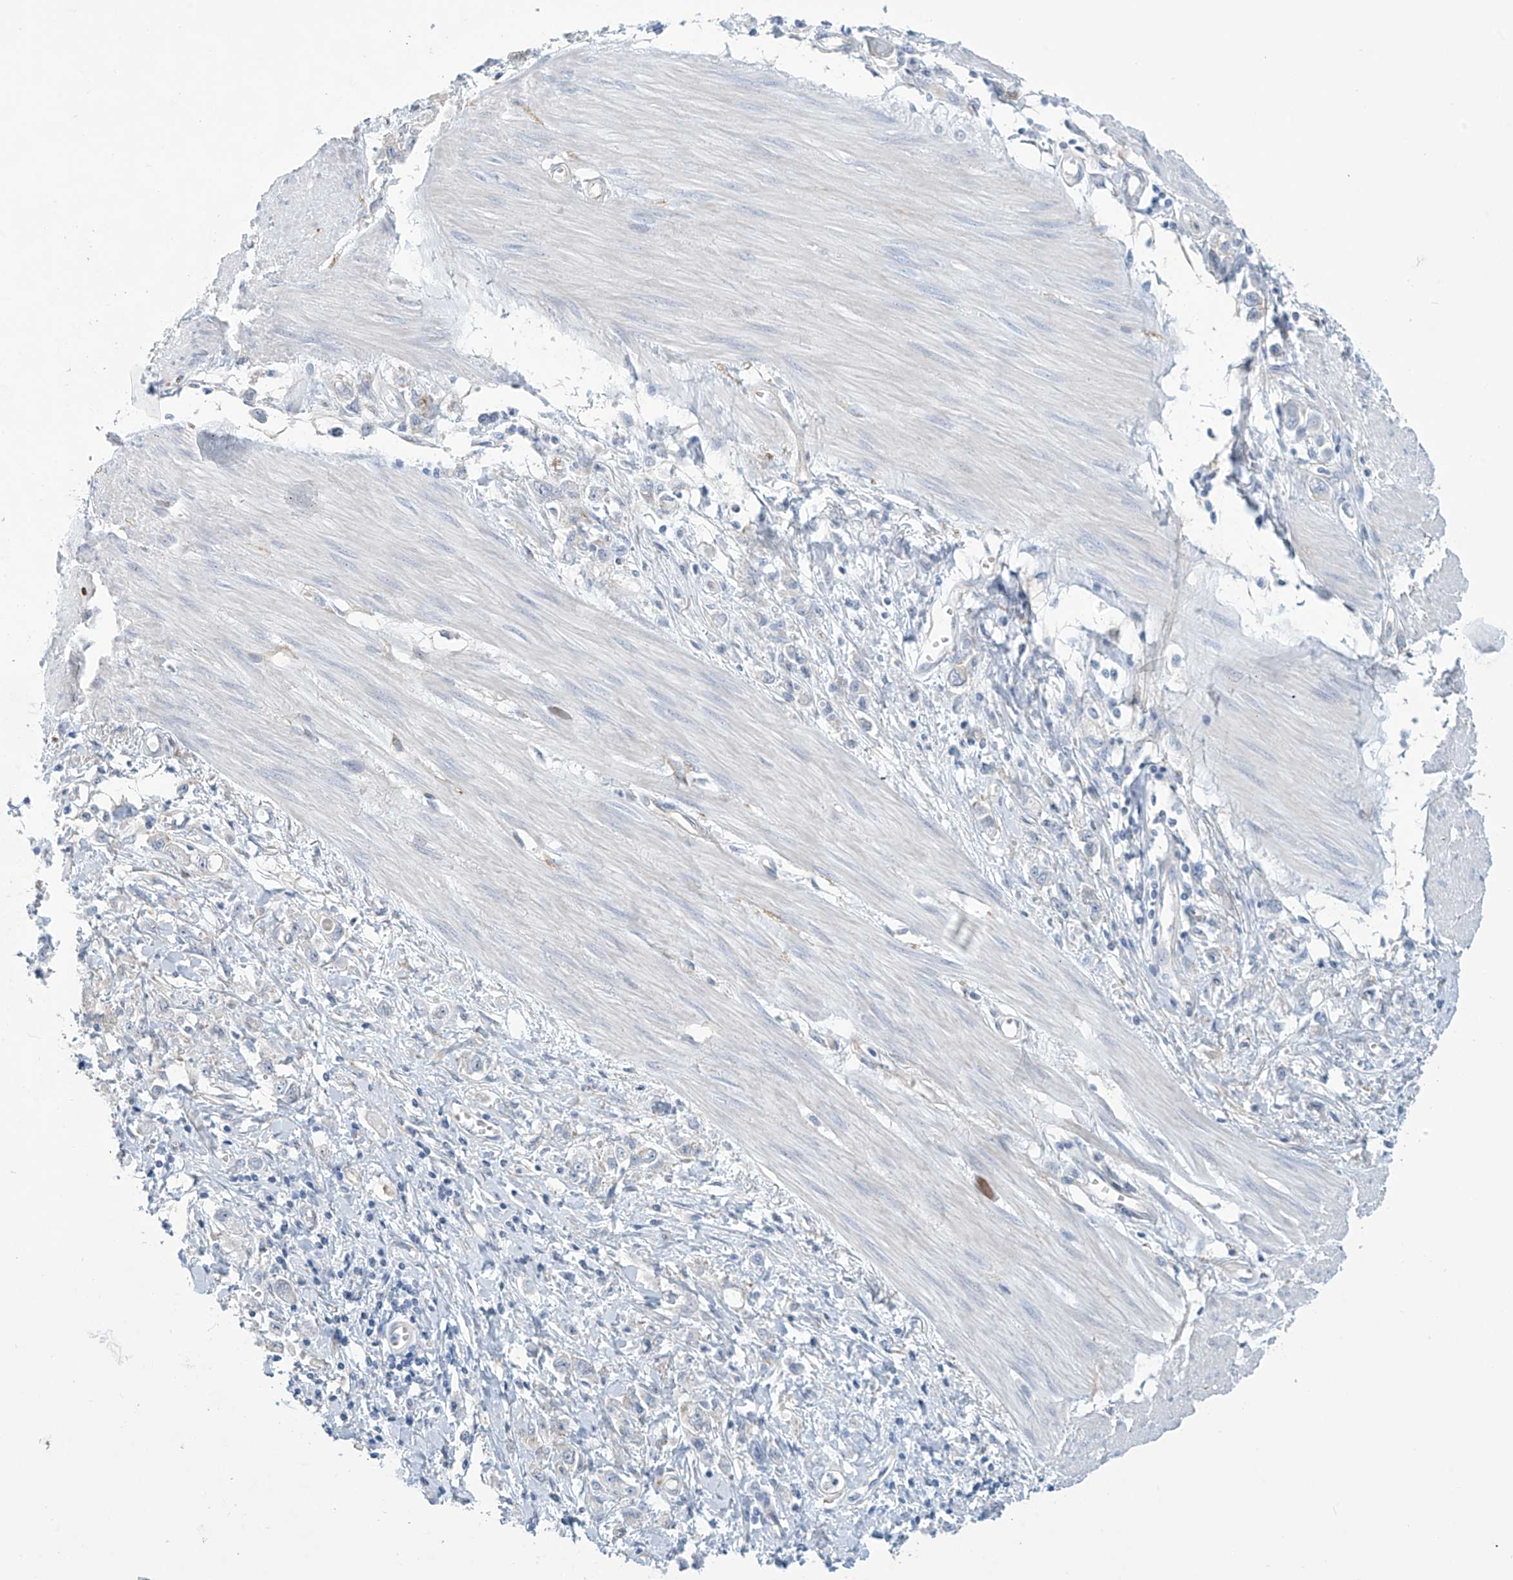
{"staining": {"intensity": "negative", "quantity": "none", "location": "none"}, "tissue": "stomach cancer", "cell_type": "Tumor cells", "image_type": "cancer", "snomed": [{"axis": "morphology", "description": "Adenocarcinoma, NOS"}, {"axis": "topography", "description": "Stomach"}], "caption": "Immunohistochemical staining of stomach cancer (adenocarcinoma) demonstrates no significant positivity in tumor cells.", "gene": "ABHD13", "patient": {"sex": "female", "age": 76}}